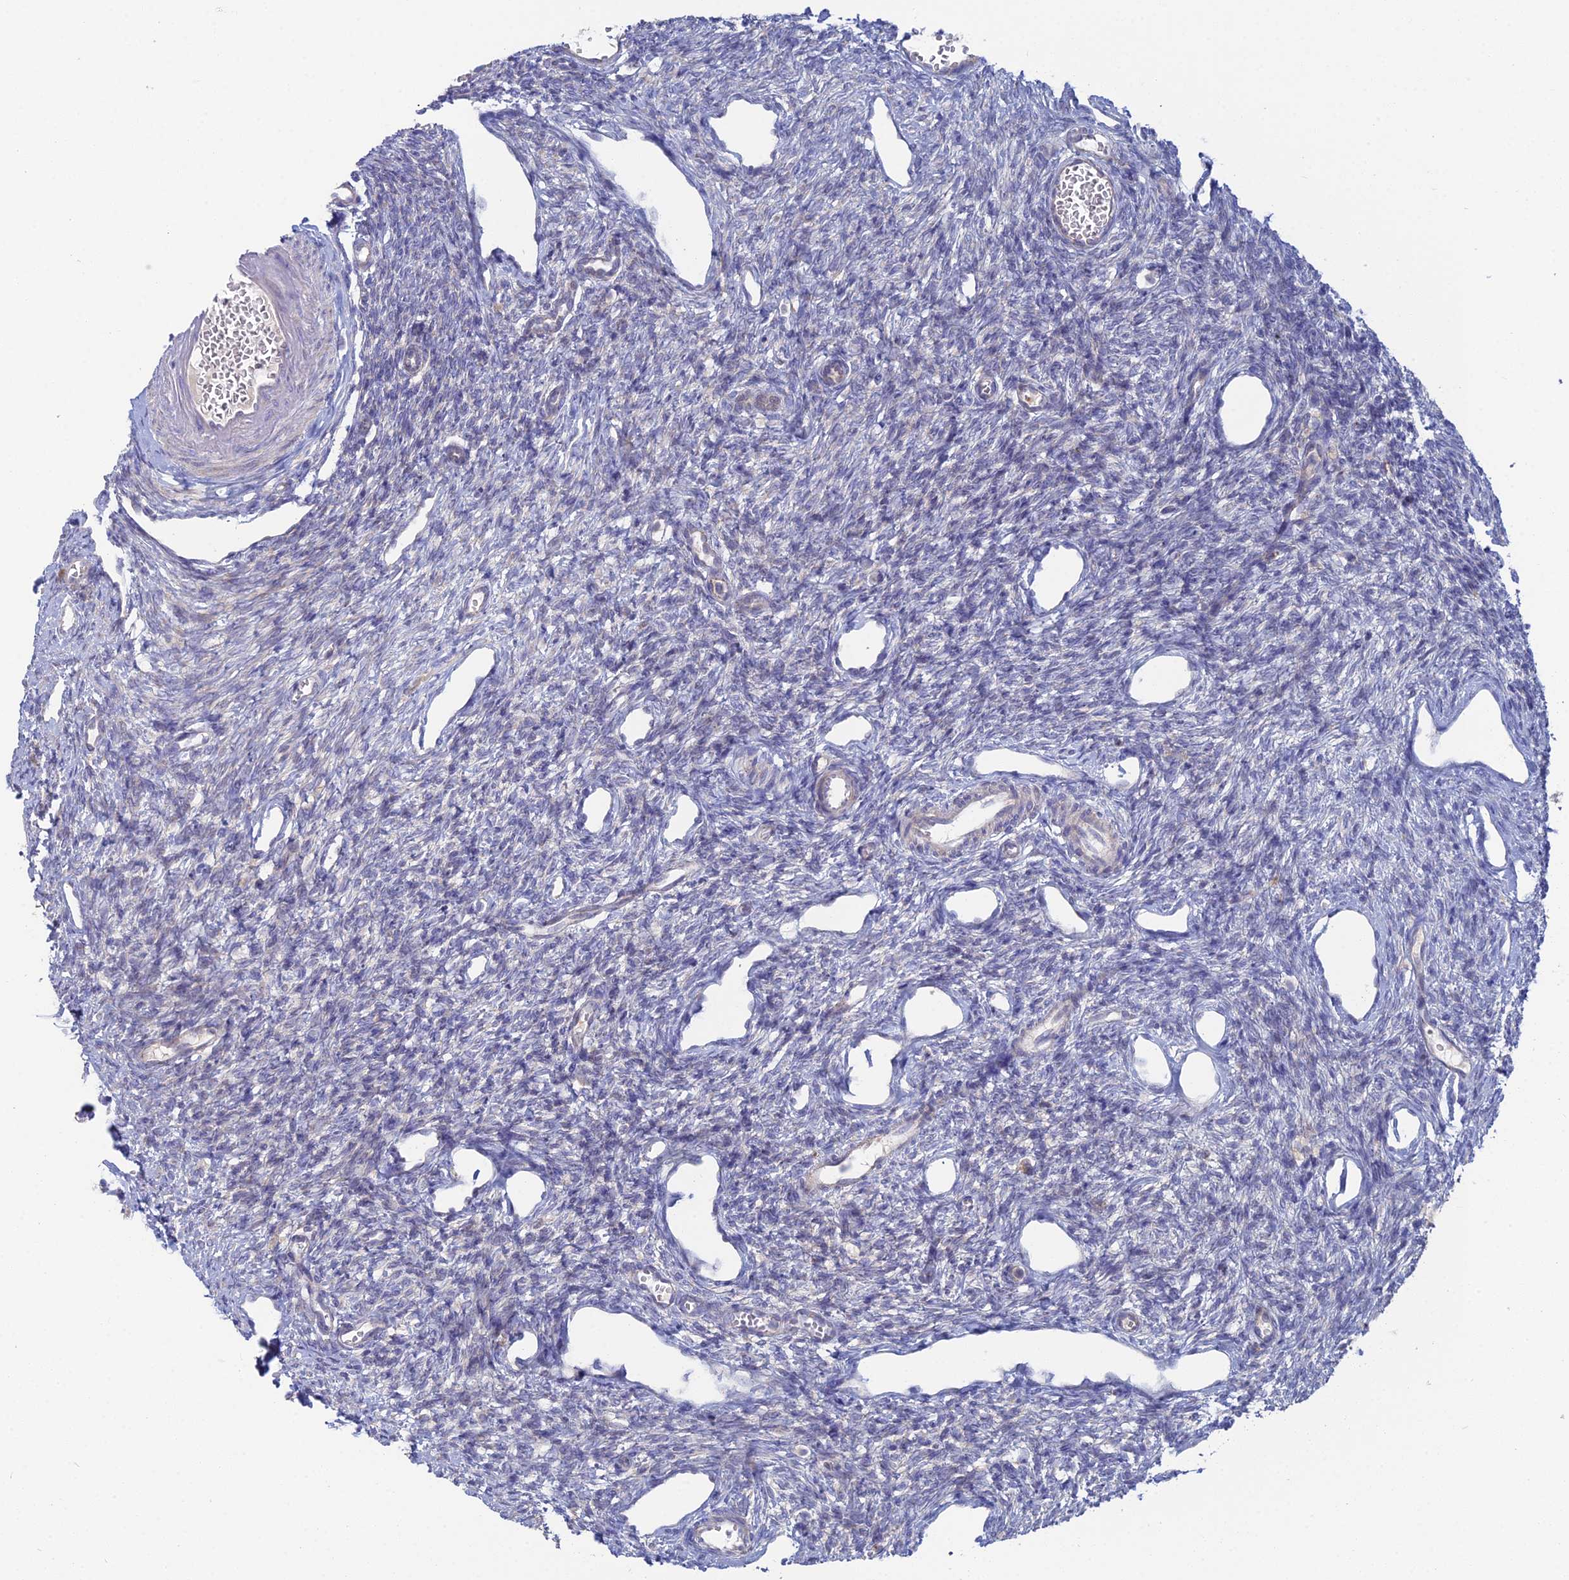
{"staining": {"intensity": "negative", "quantity": "none", "location": "none"}, "tissue": "ovary", "cell_type": "Ovarian stroma cells", "image_type": "normal", "snomed": [{"axis": "morphology", "description": "Normal tissue, NOS"}, {"axis": "morphology", "description": "Cyst, NOS"}, {"axis": "topography", "description": "Ovary"}], "caption": "Benign ovary was stained to show a protein in brown. There is no significant expression in ovarian stroma cells. (Immunohistochemistry (ihc), brightfield microscopy, high magnification).", "gene": "ARL16", "patient": {"sex": "female", "age": 33}}